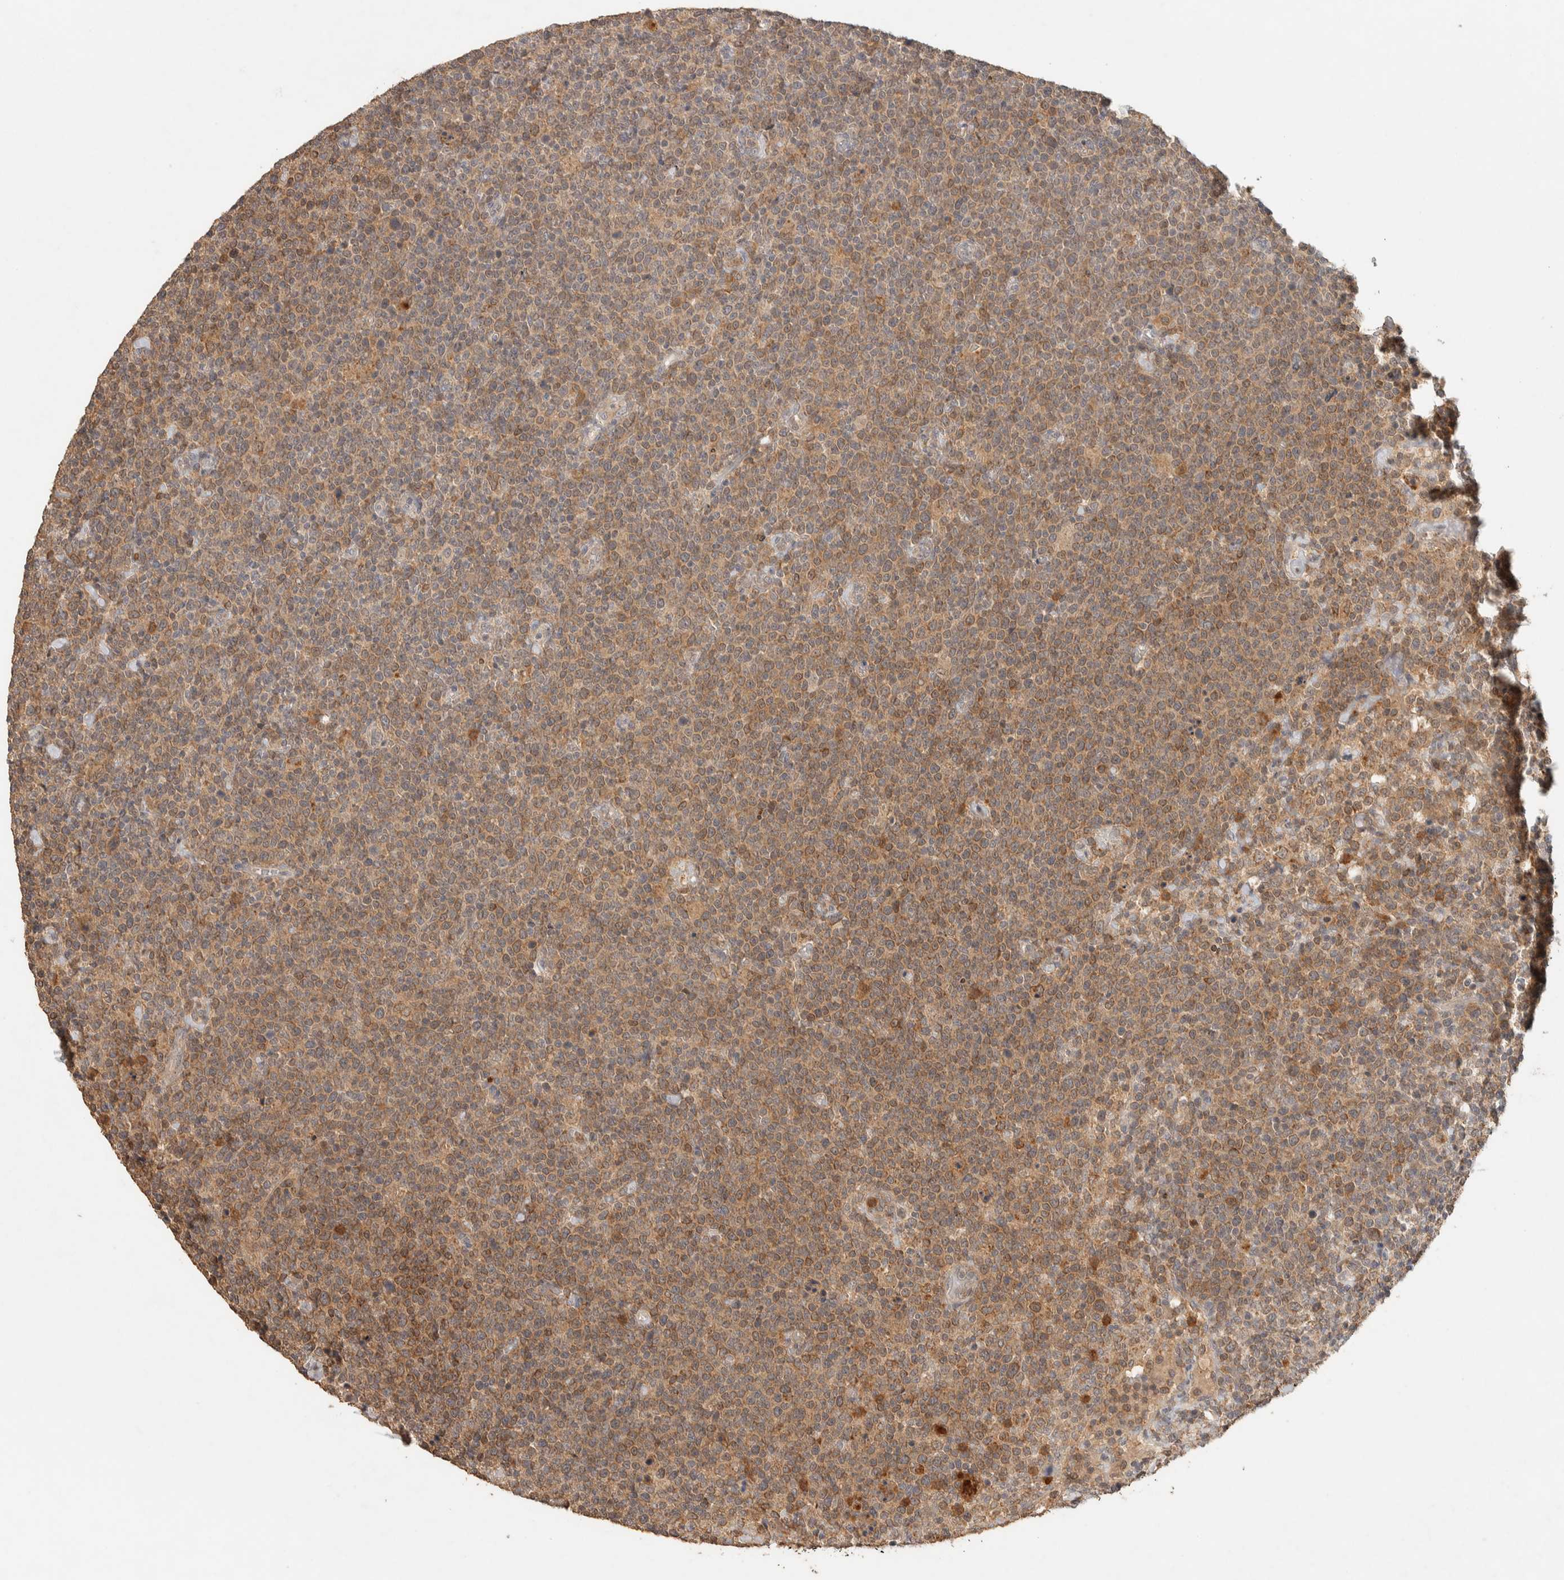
{"staining": {"intensity": "moderate", "quantity": ">75%", "location": "cytoplasmic/membranous"}, "tissue": "lymphoma", "cell_type": "Tumor cells", "image_type": "cancer", "snomed": [{"axis": "morphology", "description": "Malignant lymphoma, non-Hodgkin's type, High grade"}, {"axis": "topography", "description": "Lymph node"}], "caption": "About >75% of tumor cells in human high-grade malignant lymphoma, non-Hodgkin's type show moderate cytoplasmic/membranous protein positivity as visualized by brown immunohistochemical staining.", "gene": "ITPA", "patient": {"sex": "male", "age": 61}}